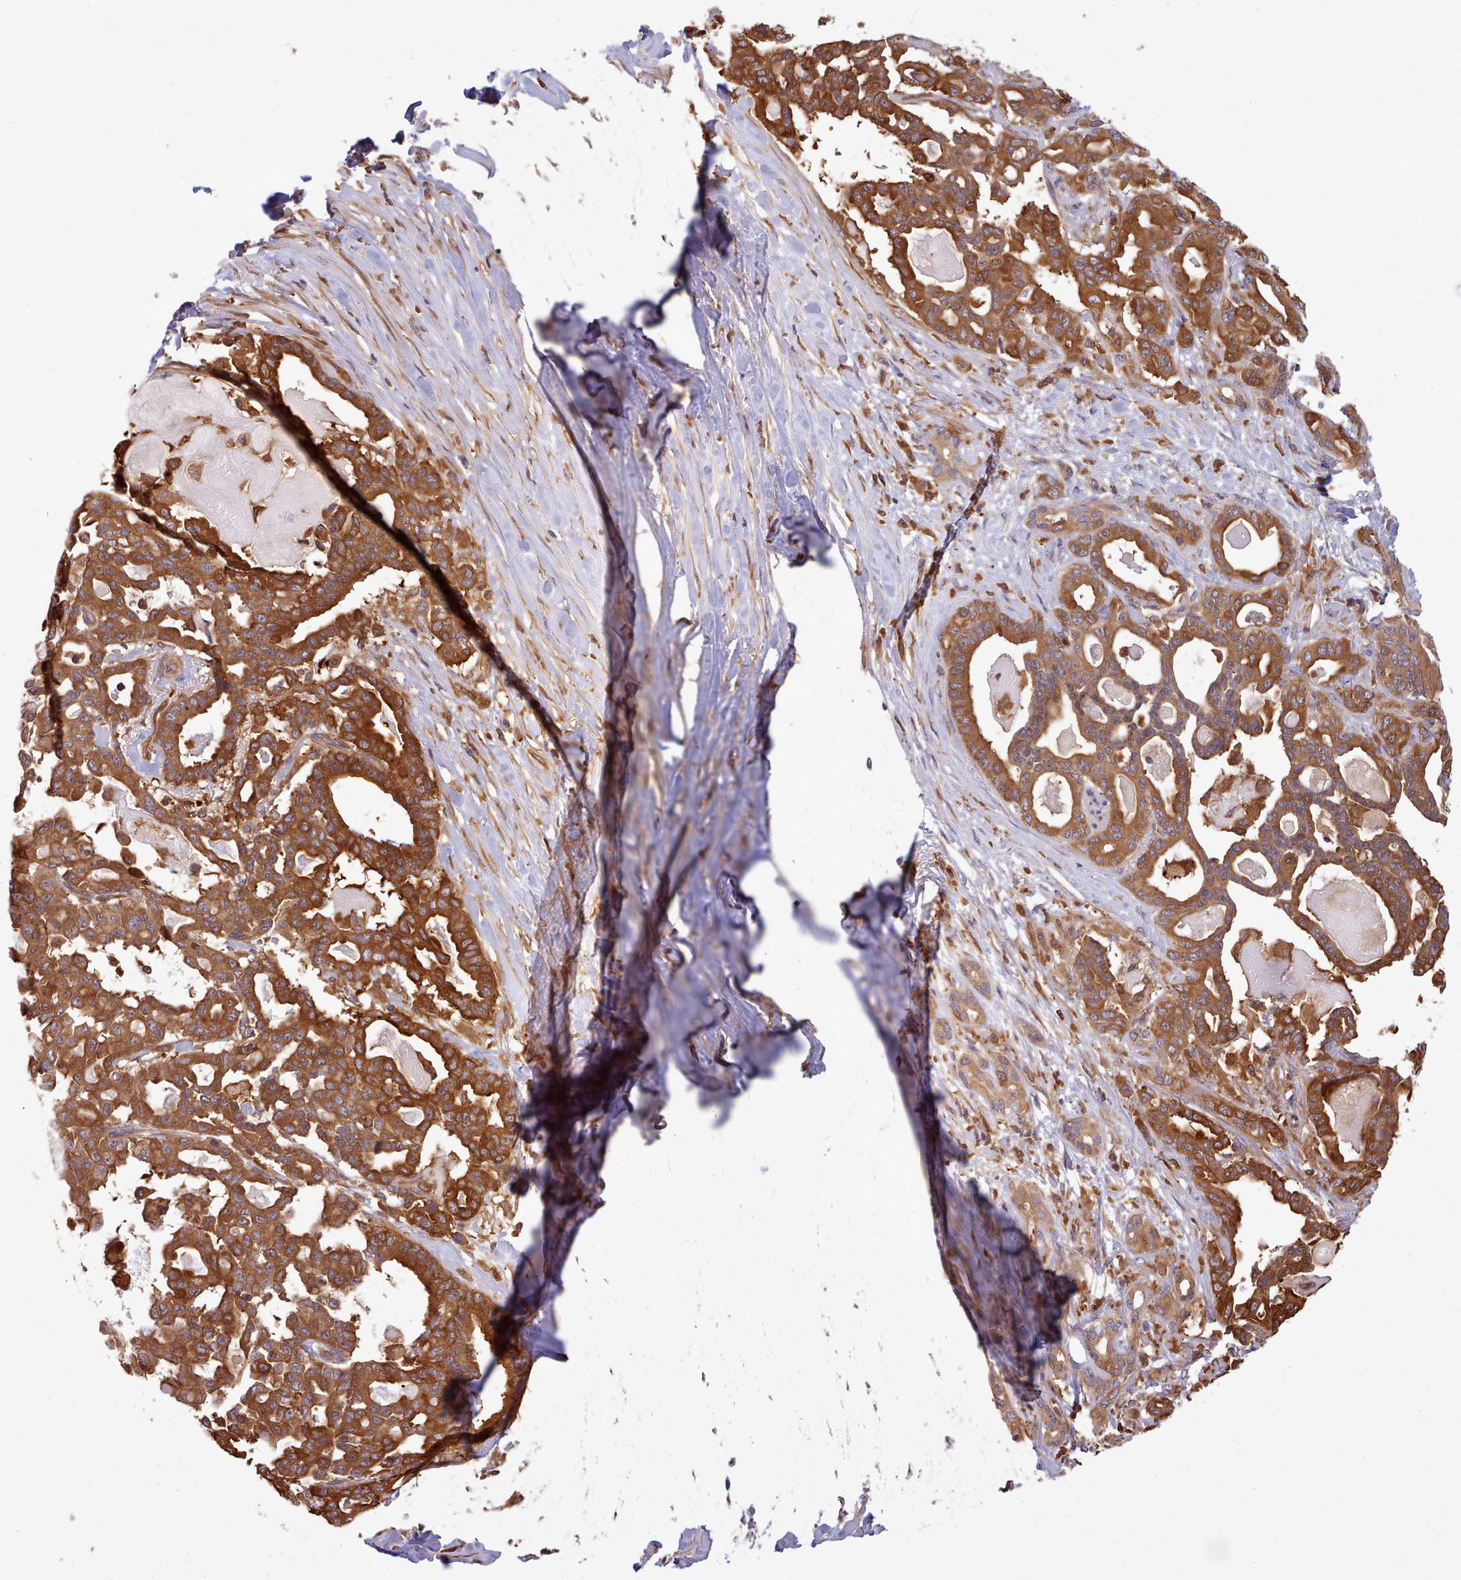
{"staining": {"intensity": "strong", "quantity": ">75%", "location": "cytoplasmic/membranous"}, "tissue": "pancreatic cancer", "cell_type": "Tumor cells", "image_type": "cancer", "snomed": [{"axis": "morphology", "description": "Adenocarcinoma, NOS"}, {"axis": "topography", "description": "Pancreas"}], "caption": "About >75% of tumor cells in human pancreatic cancer (adenocarcinoma) exhibit strong cytoplasmic/membranous protein expression as visualized by brown immunohistochemical staining.", "gene": "SLC4A9", "patient": {"sex": "male", "age": 63}}